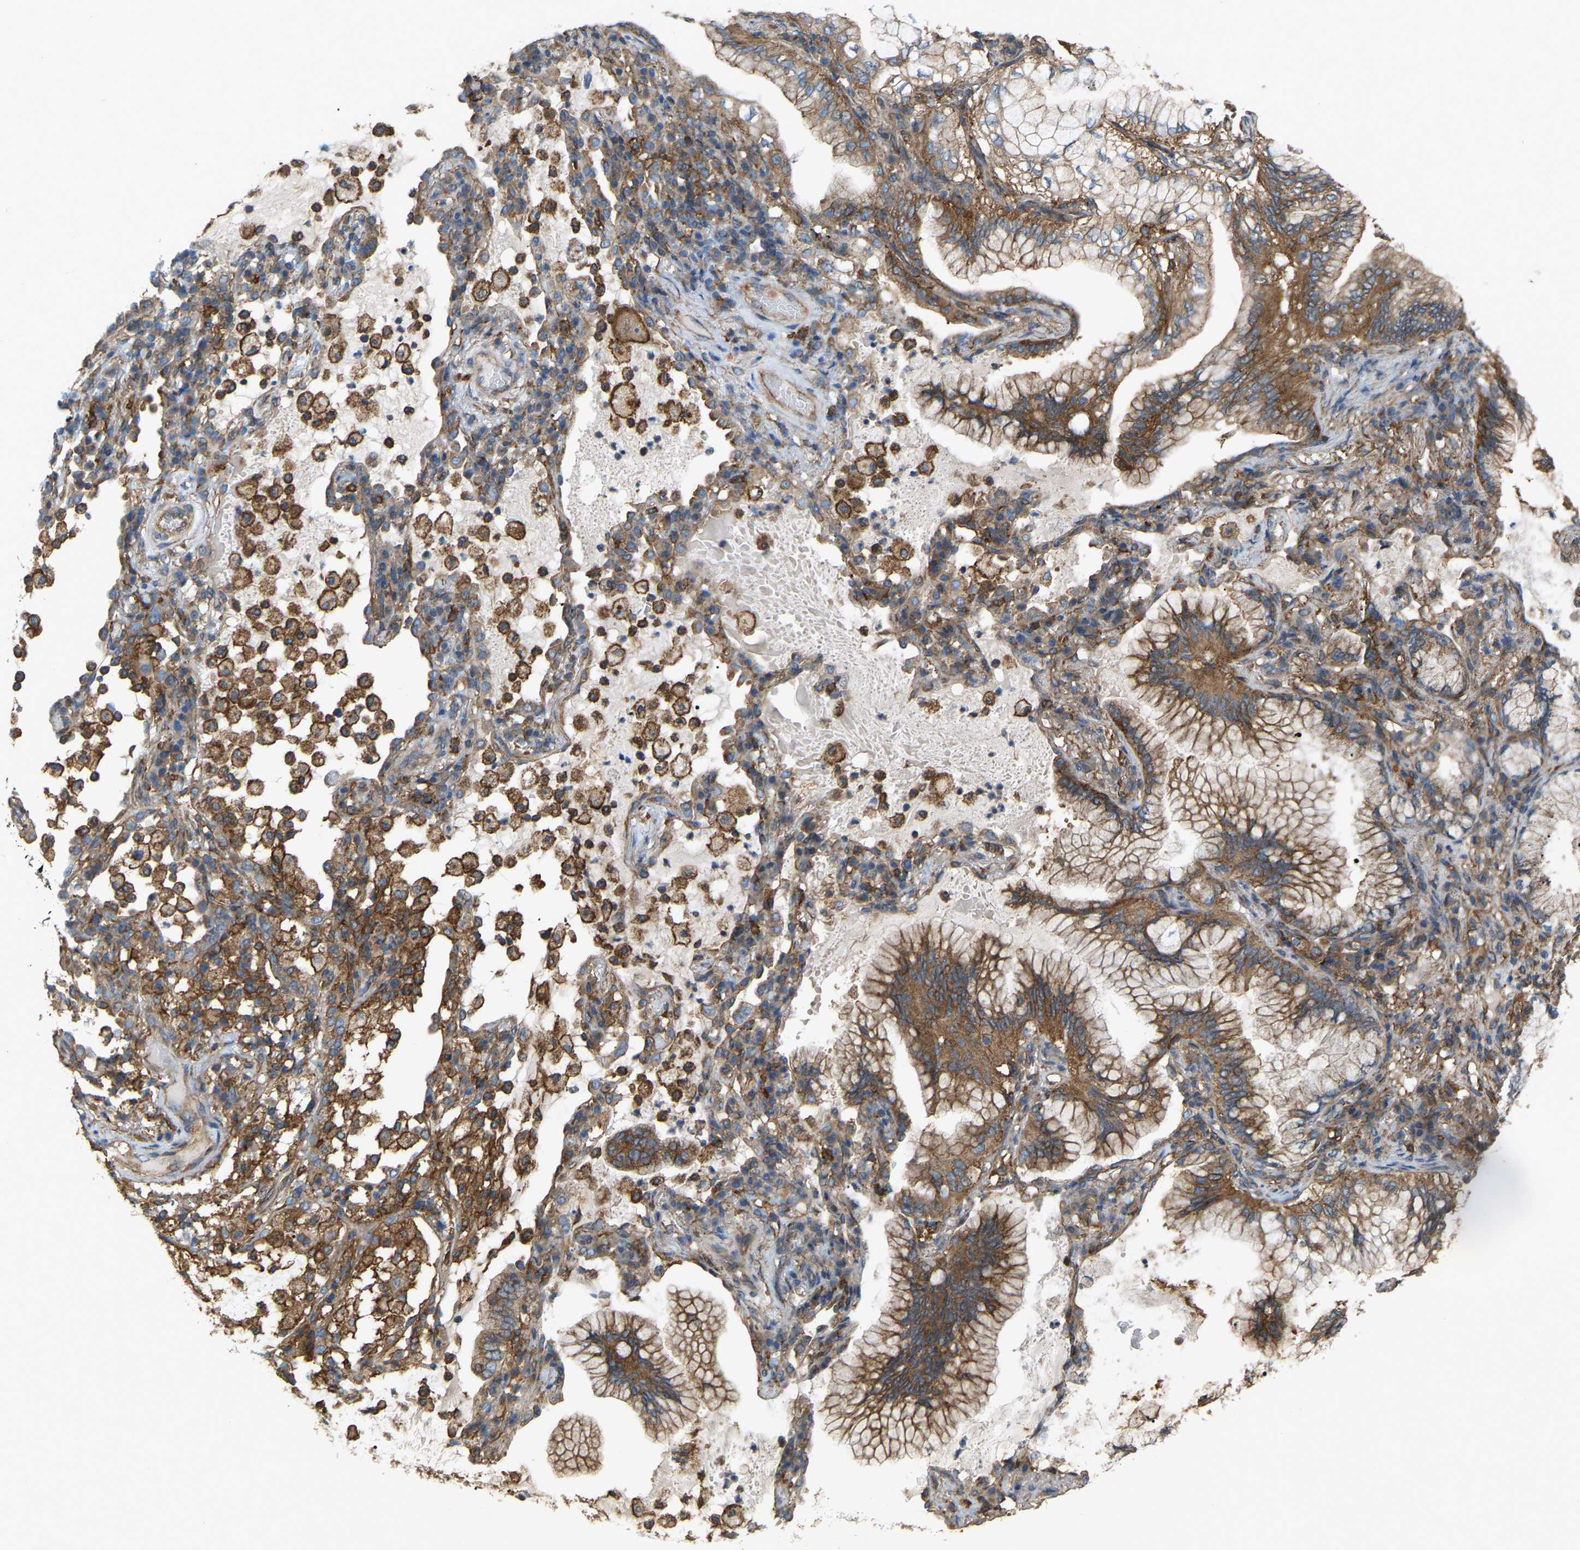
{"staining": {"intensity": "moderate", "quantity": ">75%", "location": "cytoplasmic/membranous"}, "tissue": "lung cancer", "cell_type": "Tumor cells", "image_type": "cancer", "snomed": [{"axis": "morphology", "description": "Adenocarcinoma, NOS"}, {"axis": "topography", "description": "Lung"}], "caption": "Protein expression analysis of adenocarcinoma (lung) exhibits moderate cytoplasmic/membranous positivity in approximately >75% of tumor cells.", "gene": "PICALM", "patient": {"sex": "female", "age": 70}}